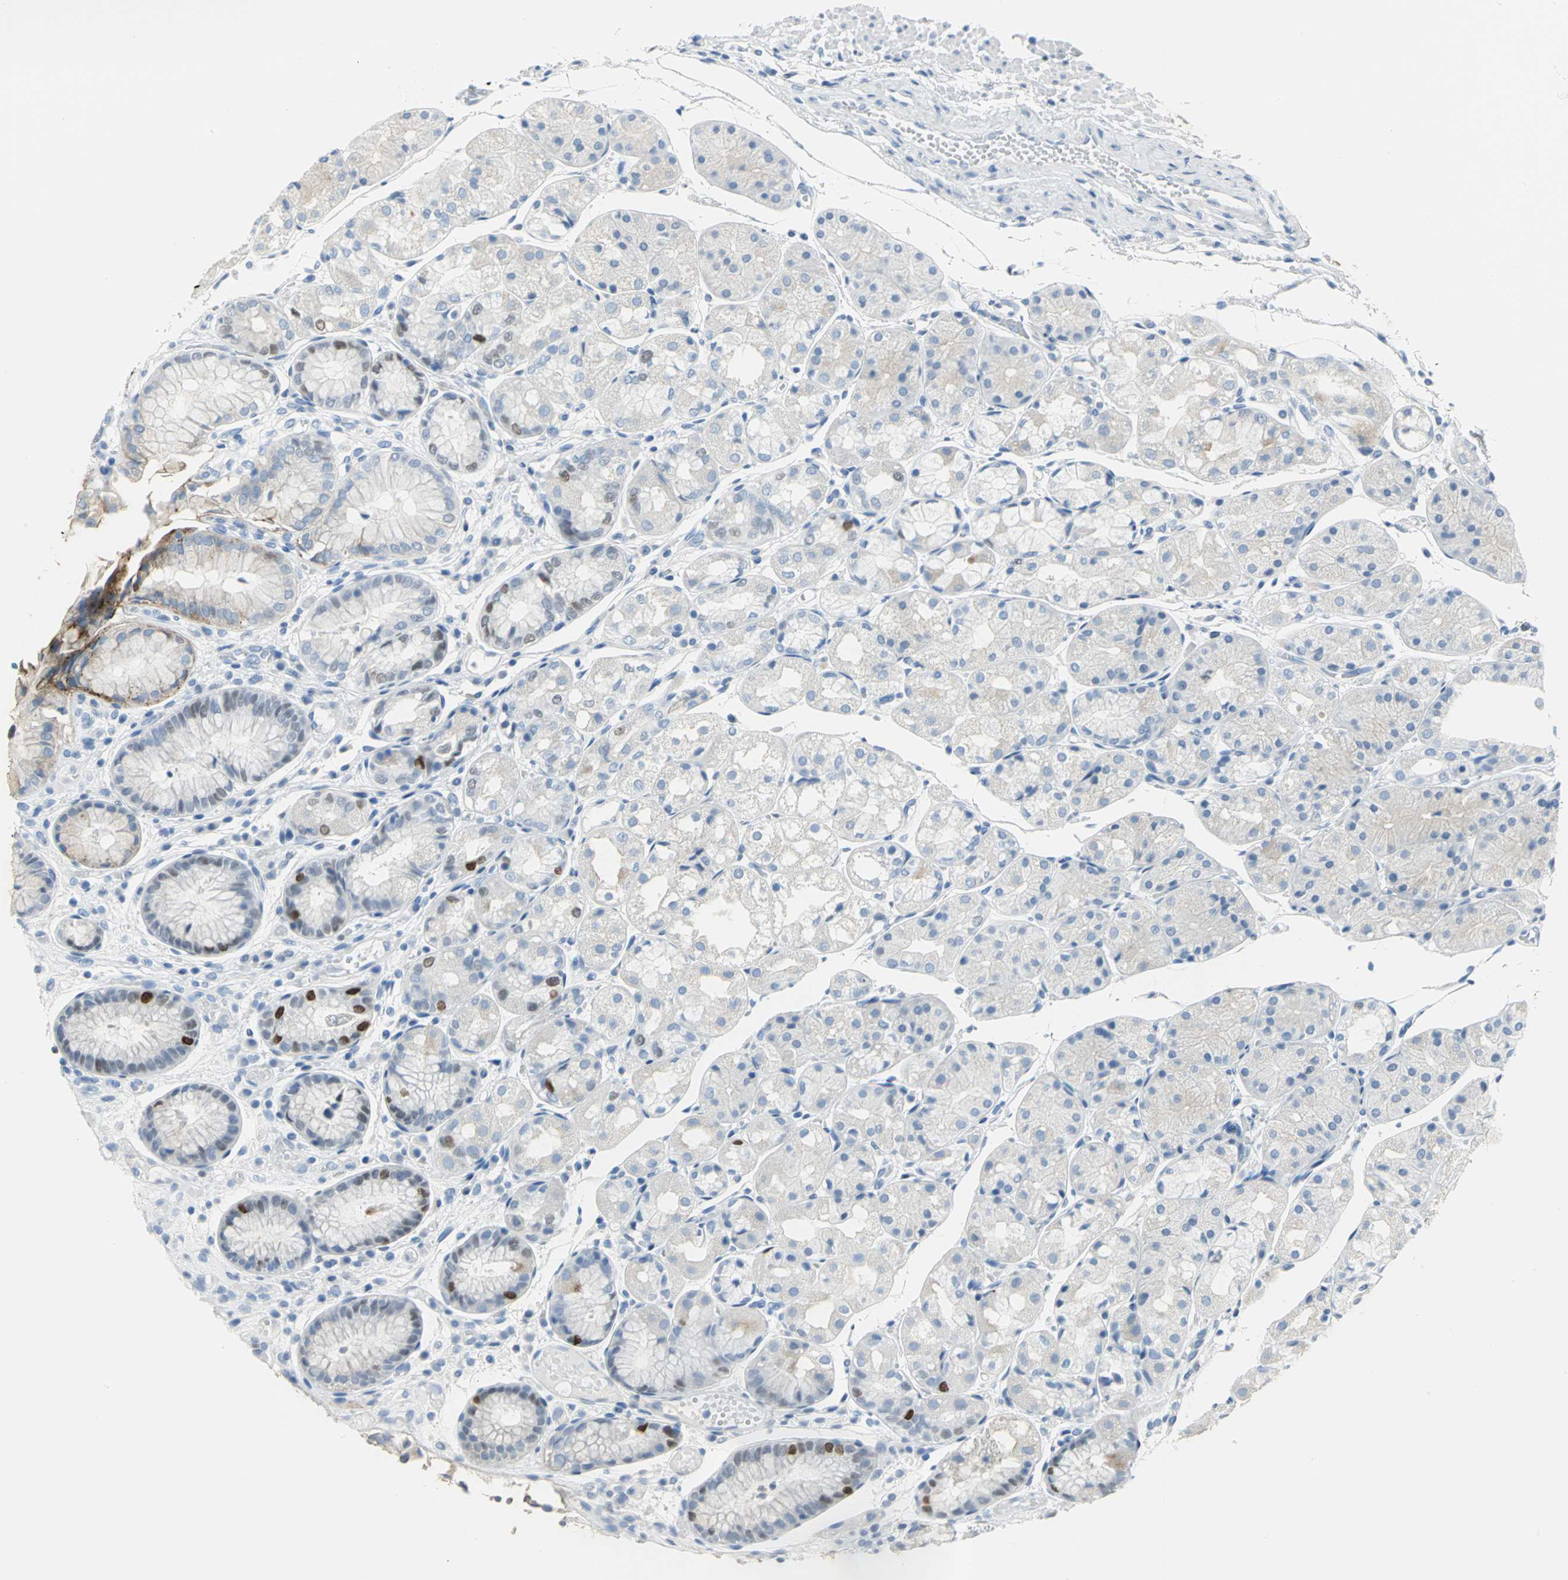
{"staining": {"intensity": "strong", "quantity": "<25%", "location": "nuclear"}, "tissue": "stomach", "cell_type": "Glandular cells", "image_type": "normal", "snomed": [{"axis": "morphology", "description": "Normal tissue, NOS"}, {"axis": "topography", "description": "Stomach, upper"}], "caption": "High-power microscopy captured an immunohistochemistry image of normal stomach, revealing strong nuclear expression in about <25% of glandular cells. (Stains: DAB in brown, nuclei in blue, Microscopy: brightfield microscopy at high magnification).", "gene": "MCM3", "patient": {"sex": "male", "age": 72}}